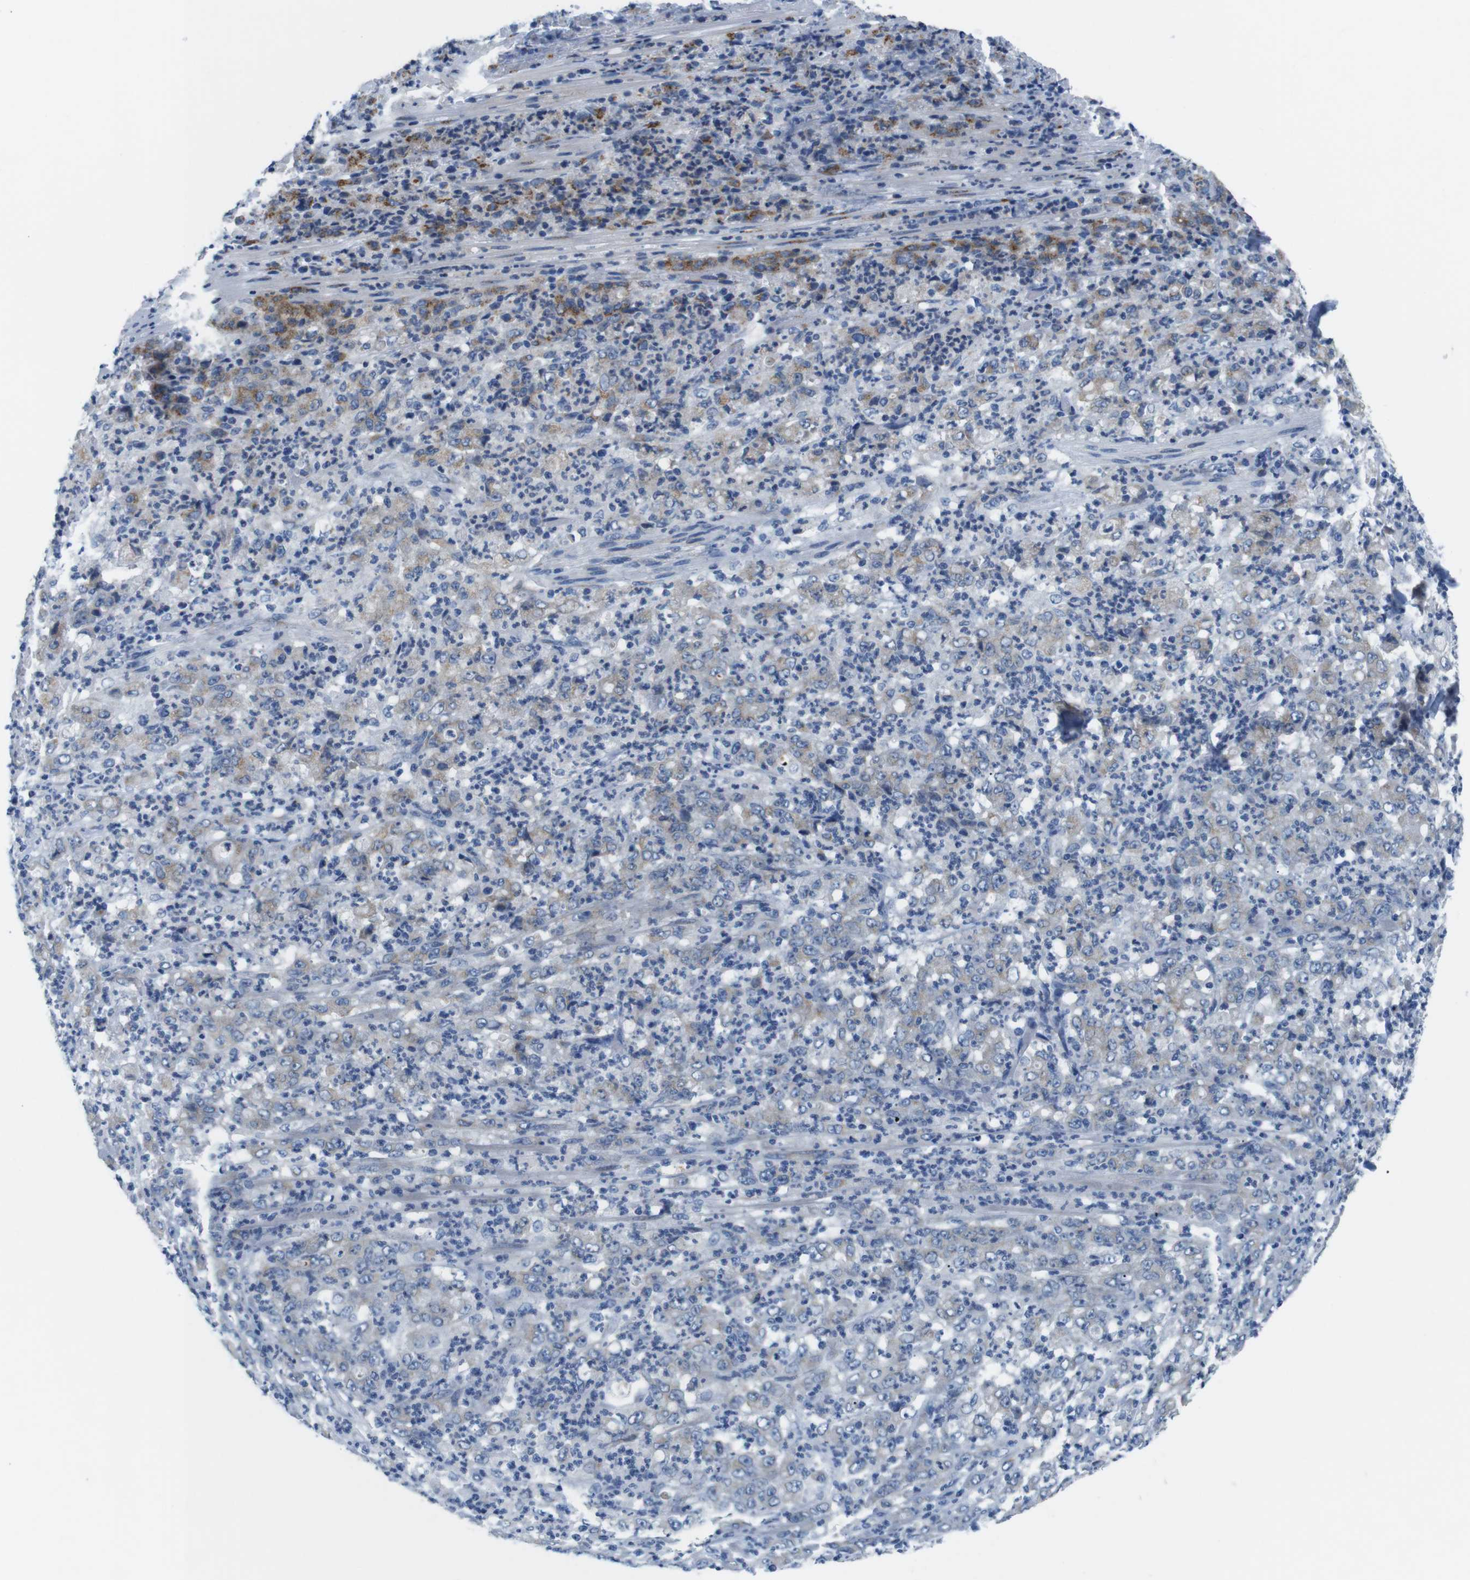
{"staining": {"intensity": "weak", "quantity": "<25%", "location": "cytoplasmic/membranous"}, "tissue": "stomach cancer", "cell_type": "Tumor cells", "image_type": "cancer", "snomed": [{"axis": "morphology", "description": "Adenocarcinoma, NOS"}, {"axis": "topography", "description": "Stomach, lower"}], "caption": "Tumor cells show no significant expression in stomach cancer. The staining is performed using DAB (3,3'-diaminobenzidine) brown chromogen with nuclei counter-stained in using hematoxylin.", "gene": "GOLGA2", "patient": {"sex": "female", "age": 71}}